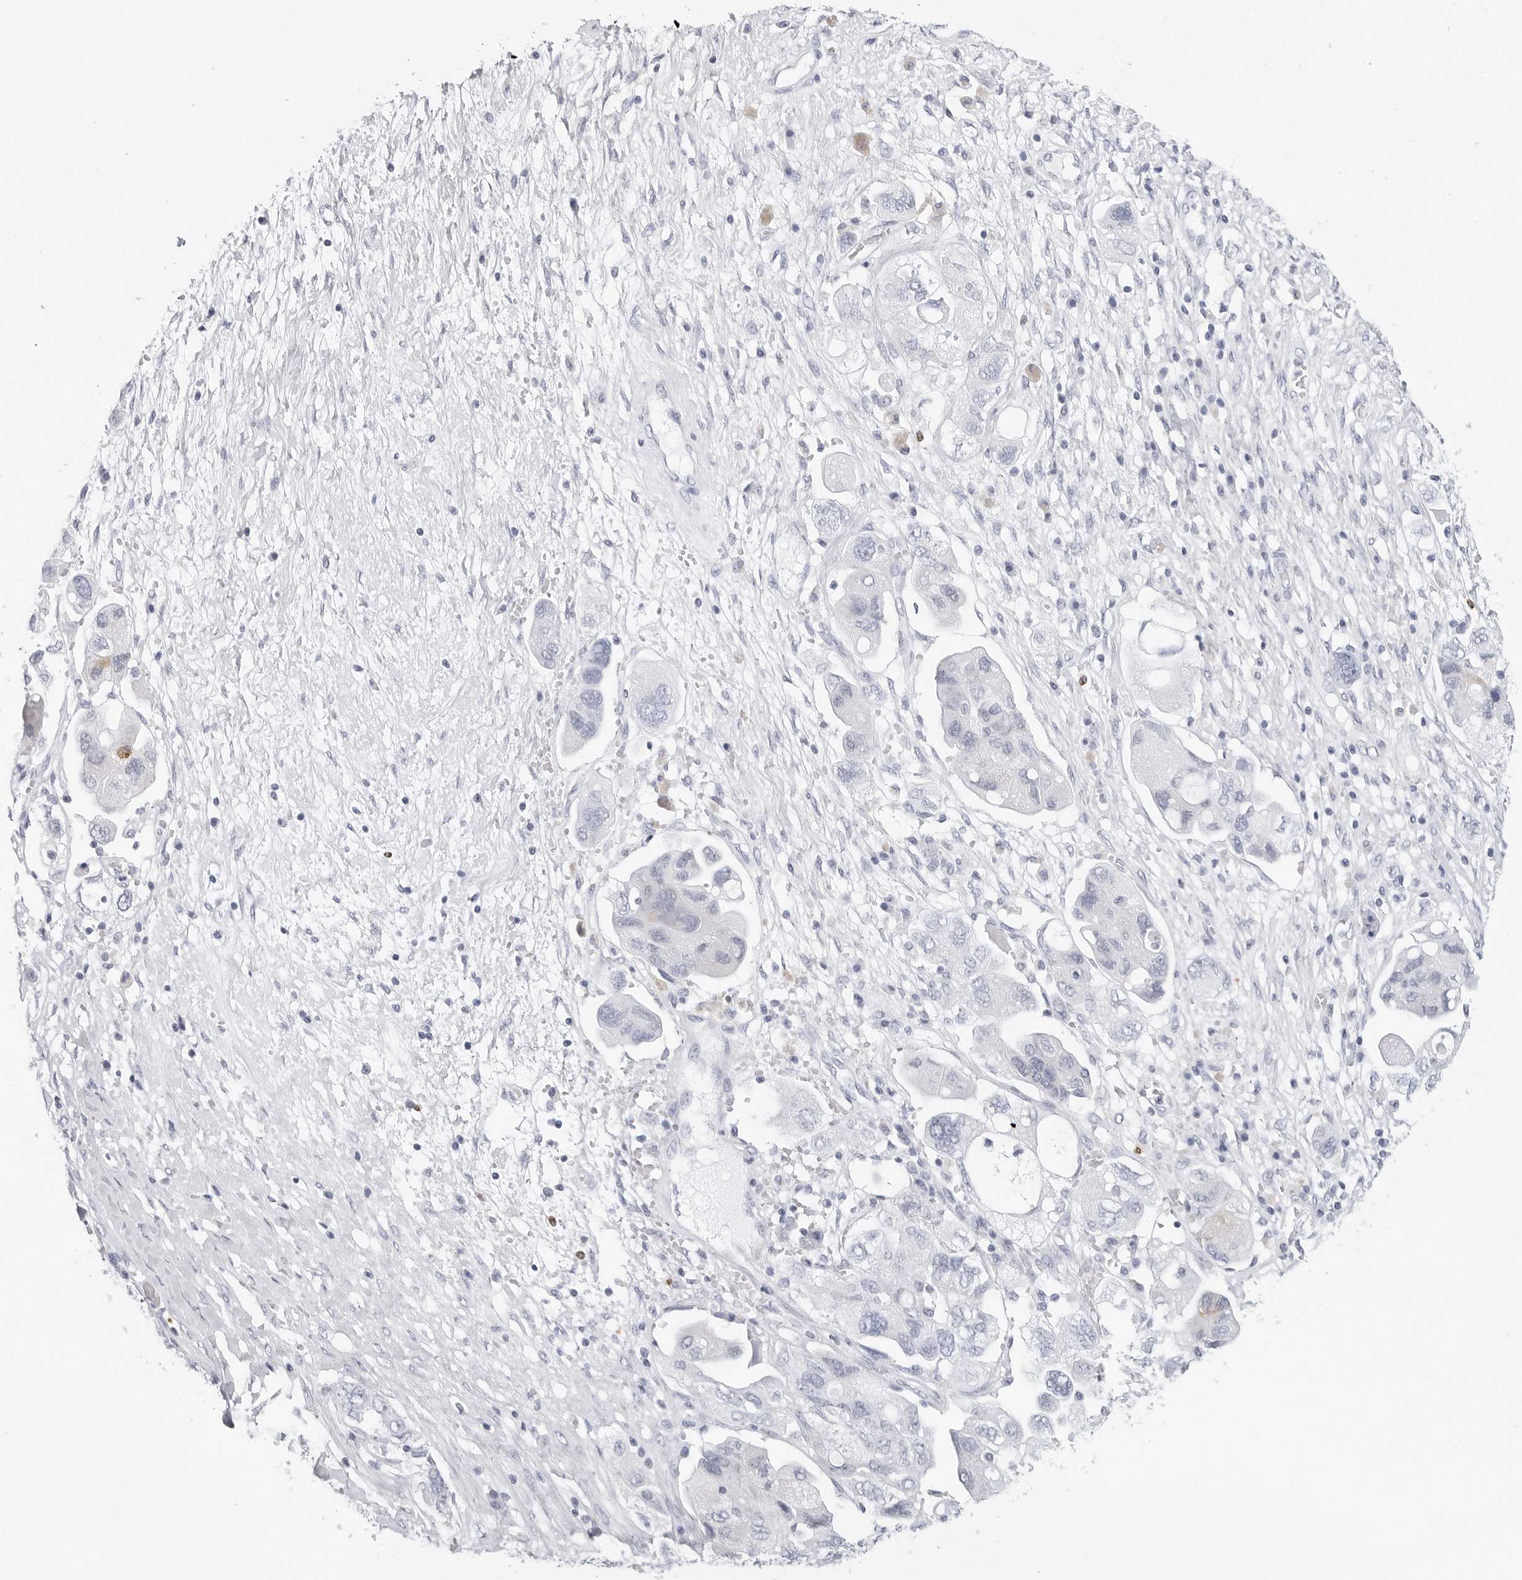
{"staining": {"intensity": "negative", "quantity": "none", "location": "none"}, "tissue": "ovarian cancer", "cell_type": "Tumor cells", "image_type": "cancer", "snomed": [{"axis": "morphology", "description": "Carcinoma, NOS"}, {"axis": "morphology", "description": "Cystadenocarcinoma, serous, NOS"}, {"axis": "topography", "description": "Ovary"}], "caption": "High magnification brightfield microscopy of ovarian serous cystadenocarcinoma stained with DAB (3,3'-diaminobenzidine) (brown) and counterstained with hematoxylin (blue): tumor cells show no significant expression. (Brightfield microscopy of DAB (3,3'-diaminobenzidine) IHC at high magnification).", "gene": "HSPB7", "patient": {"sex": "female", "age": 69}}